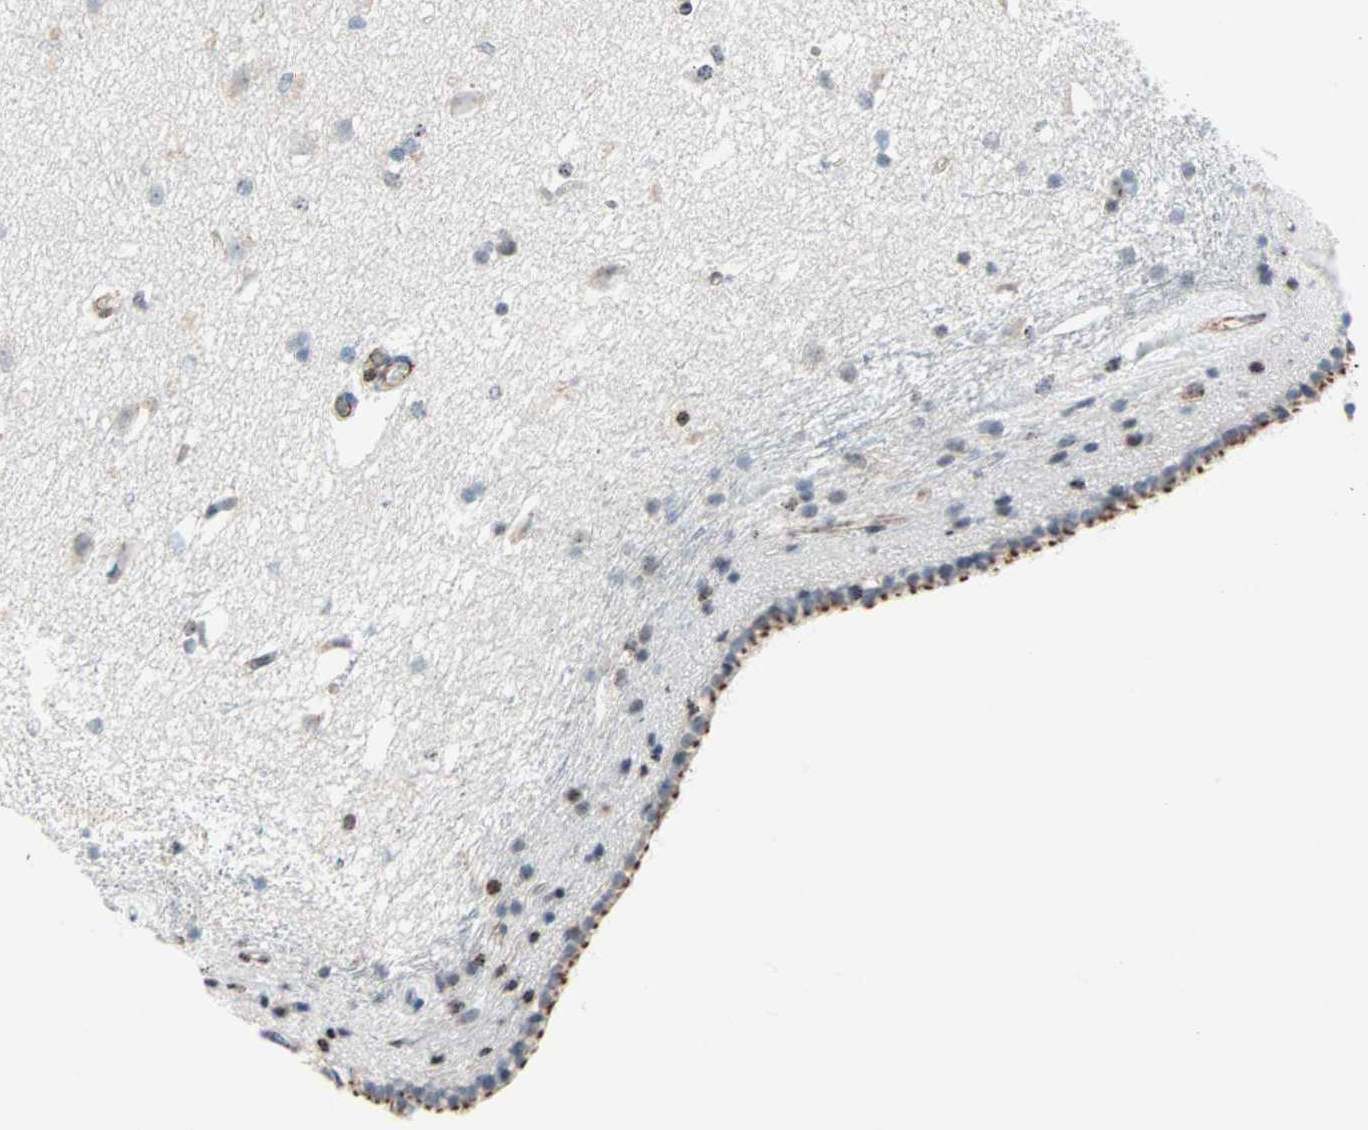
{"staining": {"intensity": "weak", "quantity": "<25%", "location": "nuclear"}, "tissue": "caudate", "cell_type": "Glial cells", "image_type": "normal", "snomed": [{"axis": "morphology", "description": "Normal tissue, NOS"}, {"axis": "topography", "description": "Lateral ventricle wall"}], "caption": "Caudate stained for a protein using immunohistochemistry exhibits no expression glial cells.", "gene": "CENPA", "patient": {"sex": "female", "age": 19}}